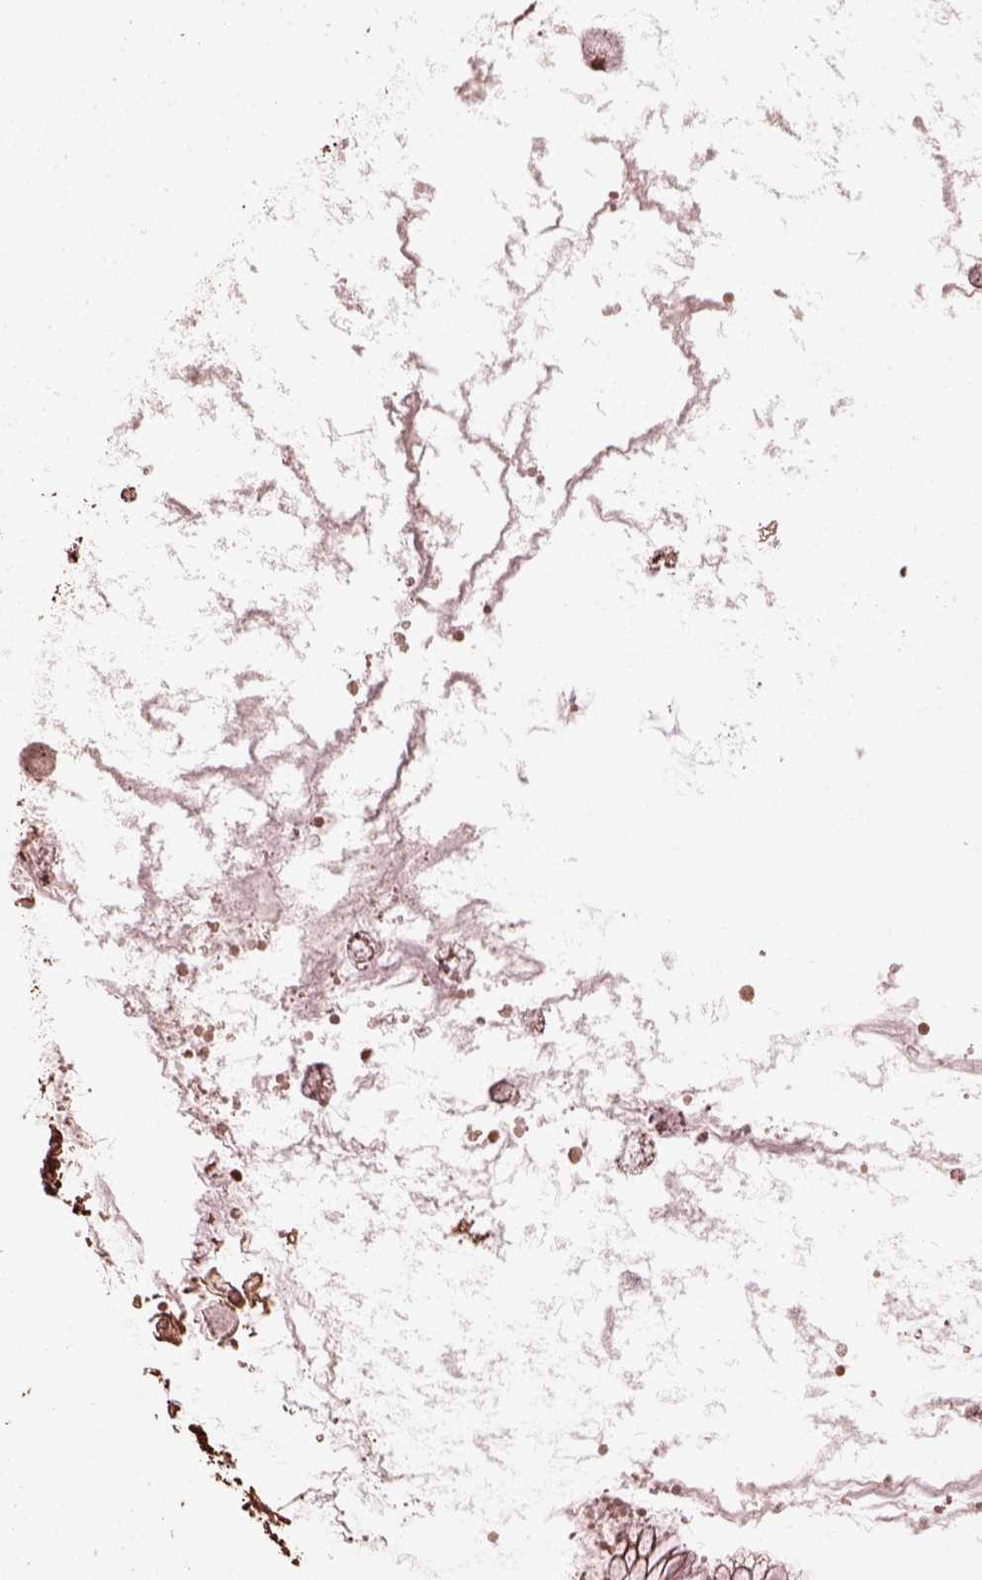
{"staining": {"intensity": "weak", "quantity": "25%-75%", "location": "cytoplasmic/membranous"}, "tissue": "ovarian cancer", "cell_type": "Tumor cells", "image_type": "cancer", "snomed": [{"axis": "morphology", "description": "Cystadenocarcinoma, mucinous, NOS"}, {"axis": "topography", "description": "Ovary"}], "caption": "This image shows ovarian cancer (mucinous cystadenocarcinoma) stained with immunohistochemistry to label a protein in brown. The cytoplasmic/membranous of tumor cells show weak positivity for the protein. Nuclei are counter-stained blue.", "gene": "GTPBP1", "patient": {"sex": "female", "age": 41}}